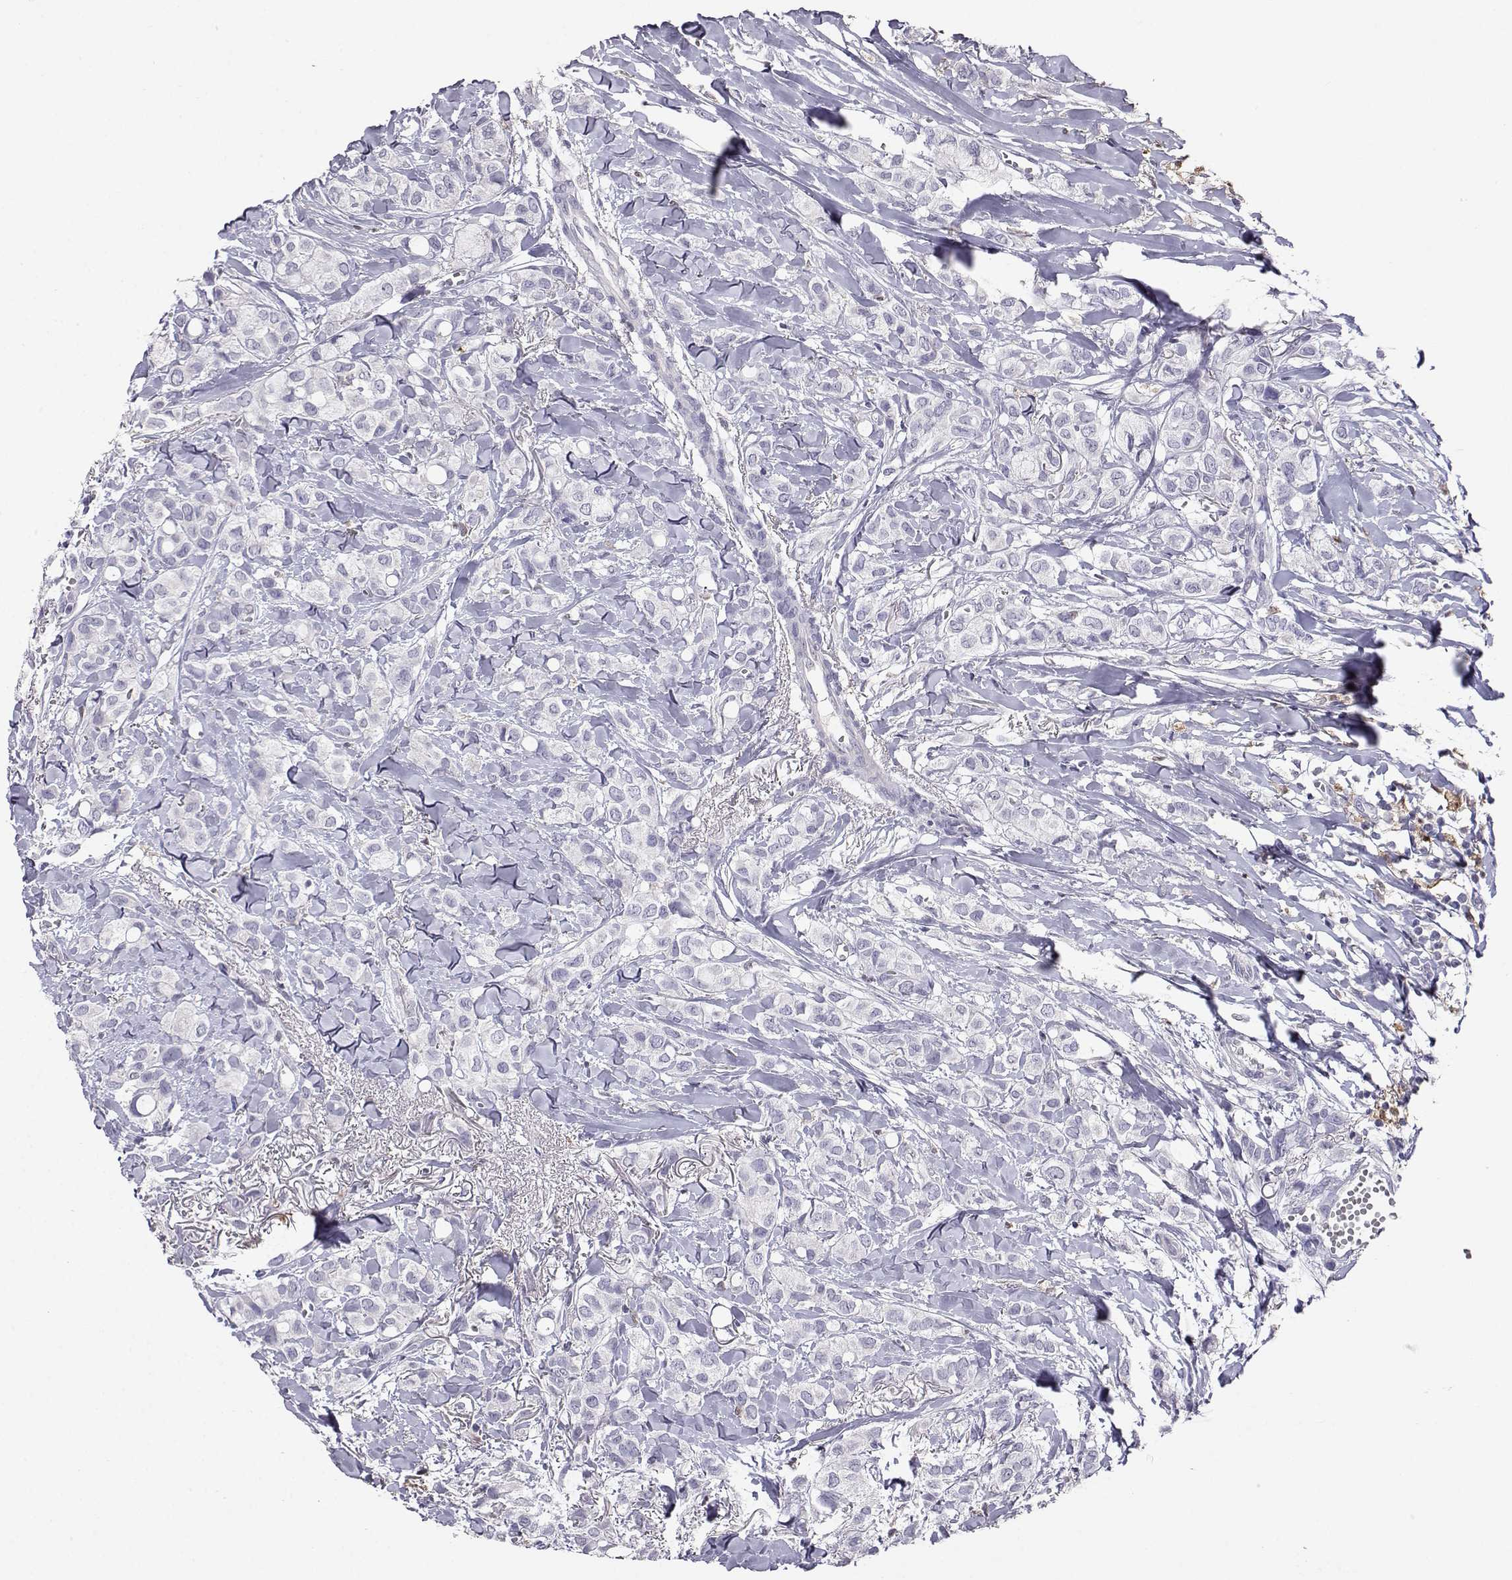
{"staining": {"intensity": "negative", "quantity": "none", "location": "none"}, "tissue": "breast cancer", "cell_type": "Tumor cells", "image_type": "cancer", "snomed": [{"axis": "morphology", "description": "Duct carcinoma"}, {"axis": "topography", "description": "Breast"}], "caption": "IHC of breast cancer demonstrates no staining in tumor cells. (DAB immunohistochemistry with hematoxylin counter stain).", "gene": "AKR1B1", "patient": {"sex": "female", "age": 85}}